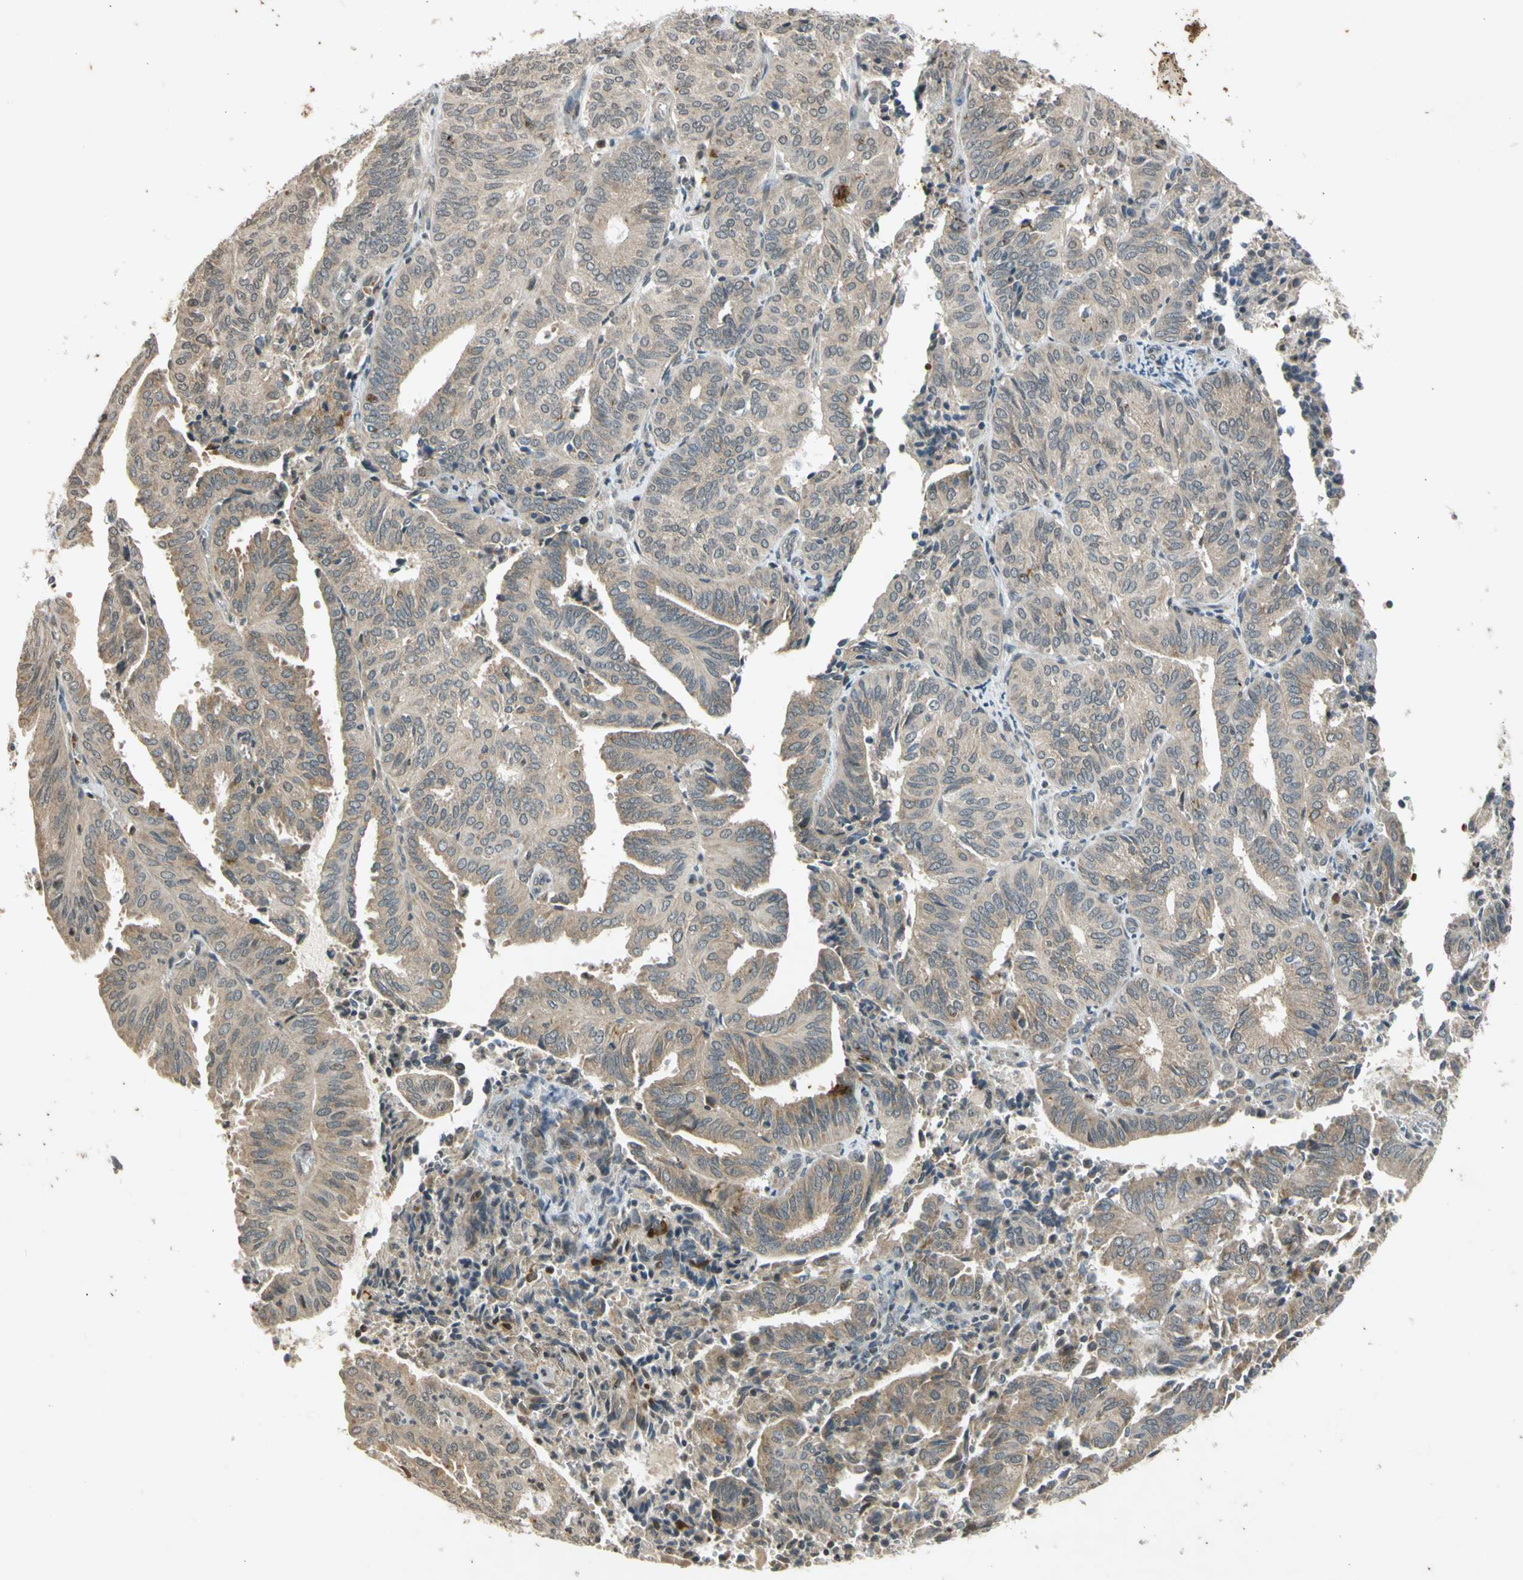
{"staining": {"intensity": "weak", "quantity": ">75%", "location": "cytoplasmic/membranous"}, "tissue": "endometrial cancer", "cell_type": "Tumor cells", "image_type": "cancer", "snomed": [{"axis": "morphology", "description": "Adenocarcinoma, NOS"}, {"axis": "topography", "description": "Uterus"}], "caption": "Immunohistochemical staining of adenocarcinoma (endometrial) reveals low levels of weak cytoplasmic/membranous expression in about >75% of tumor cells.", "gene": "EFNB2", "patient": {"sex": "female", "age": 60}}